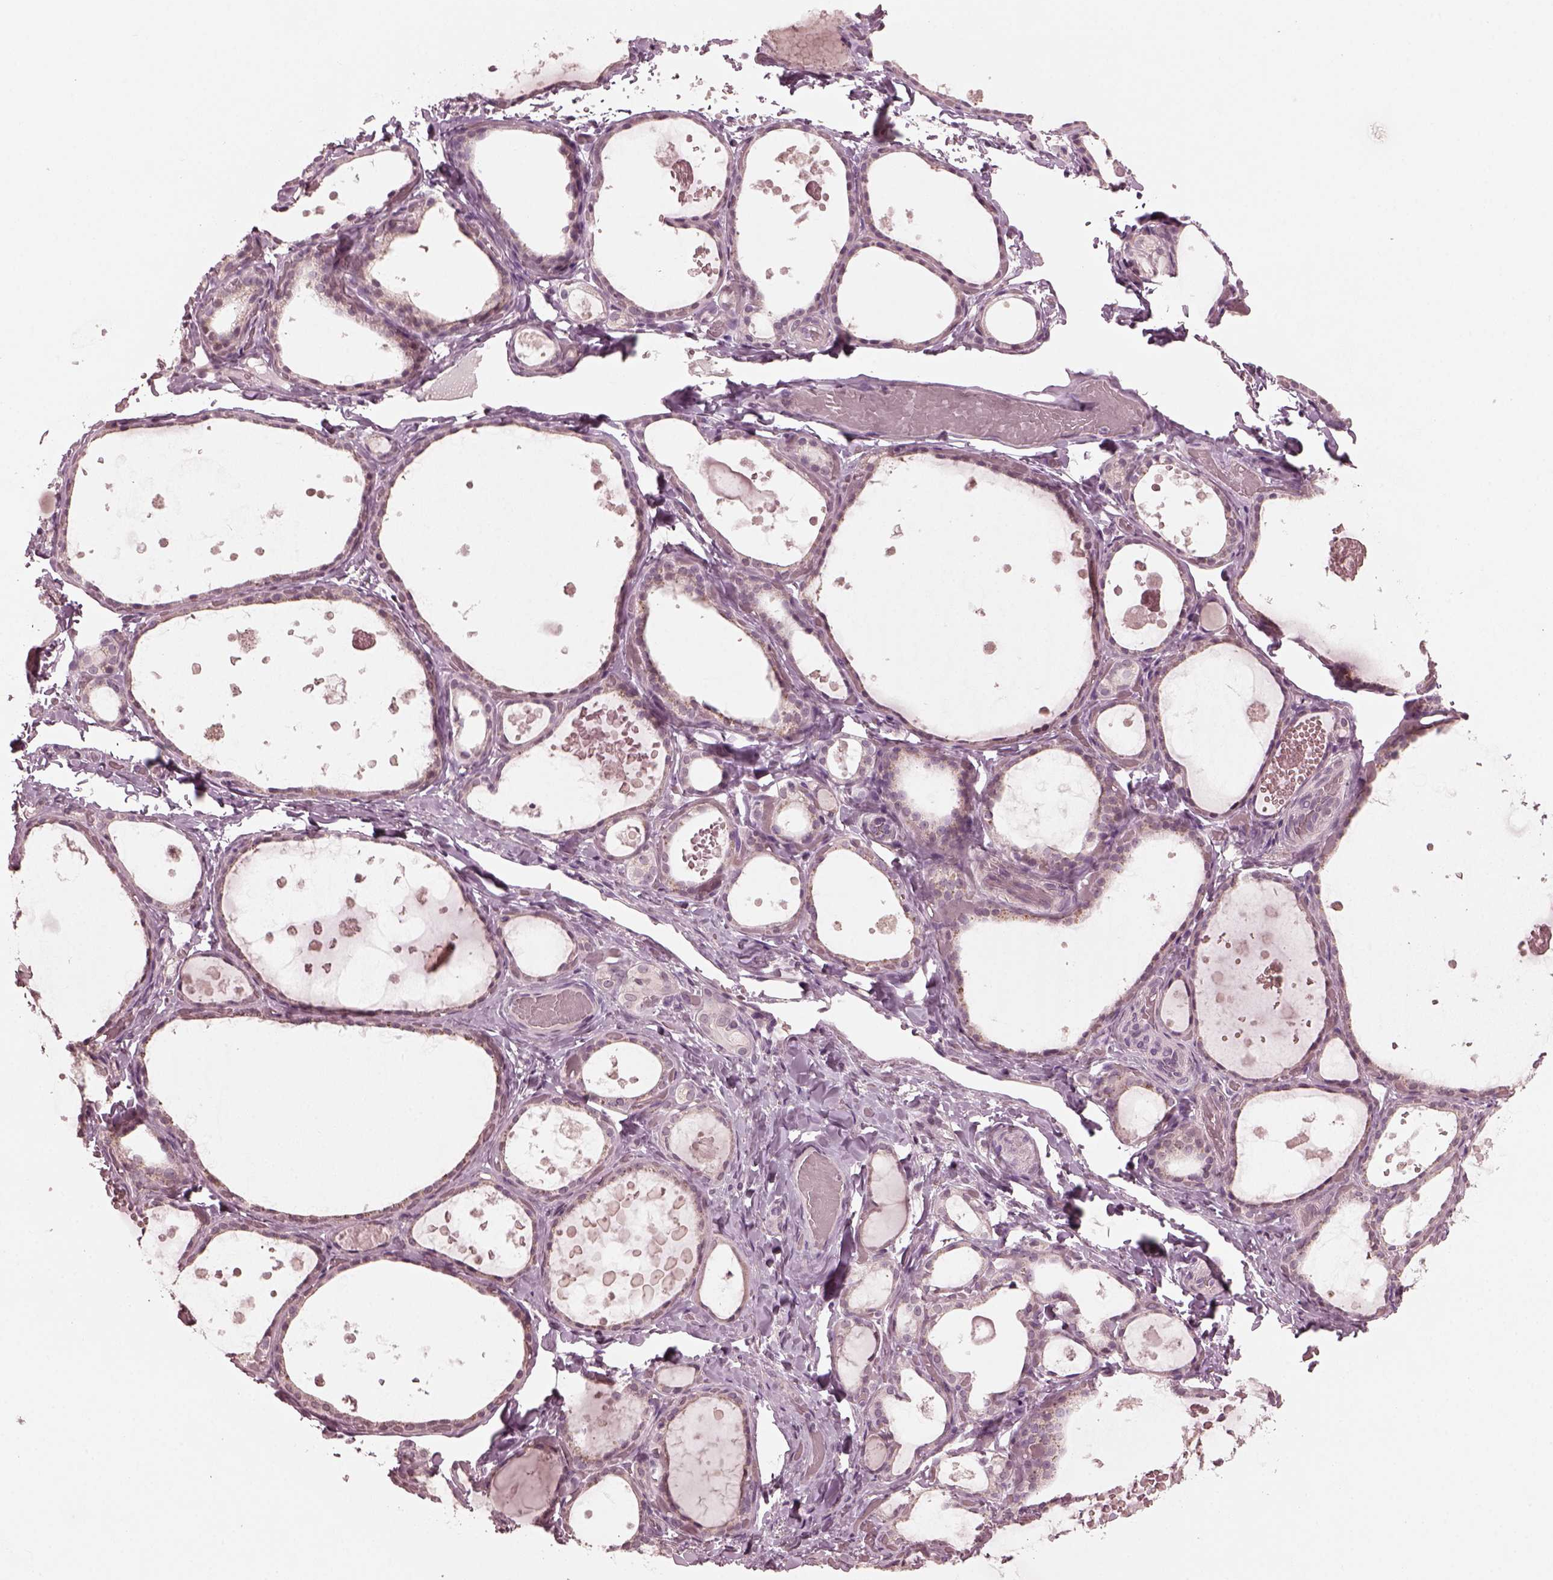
{"staining": {"intensity": "negative", "quantity": "none", "location": "none"}, "tissue": "thyroid gland", "cell_type": "Glandular cells", "image_type": "normal", "snomed": [{"axis": "morphology", "description": "Normal tissue, NOS"}, {"axis": "topography", "description": "Thyroid gland"}], "caption": "A histopathology image of human thyroid gland is negative for staining in glandular cells. (Stains: DAB (3,3'-diaminobenzidine) immunohistochemistry (IHC) with hematoxylin counter stain, Microscopy: brightfield microscopy at high magnification).", "gene": "RGS7", "patient": {"sex": "female", "age": 56}}